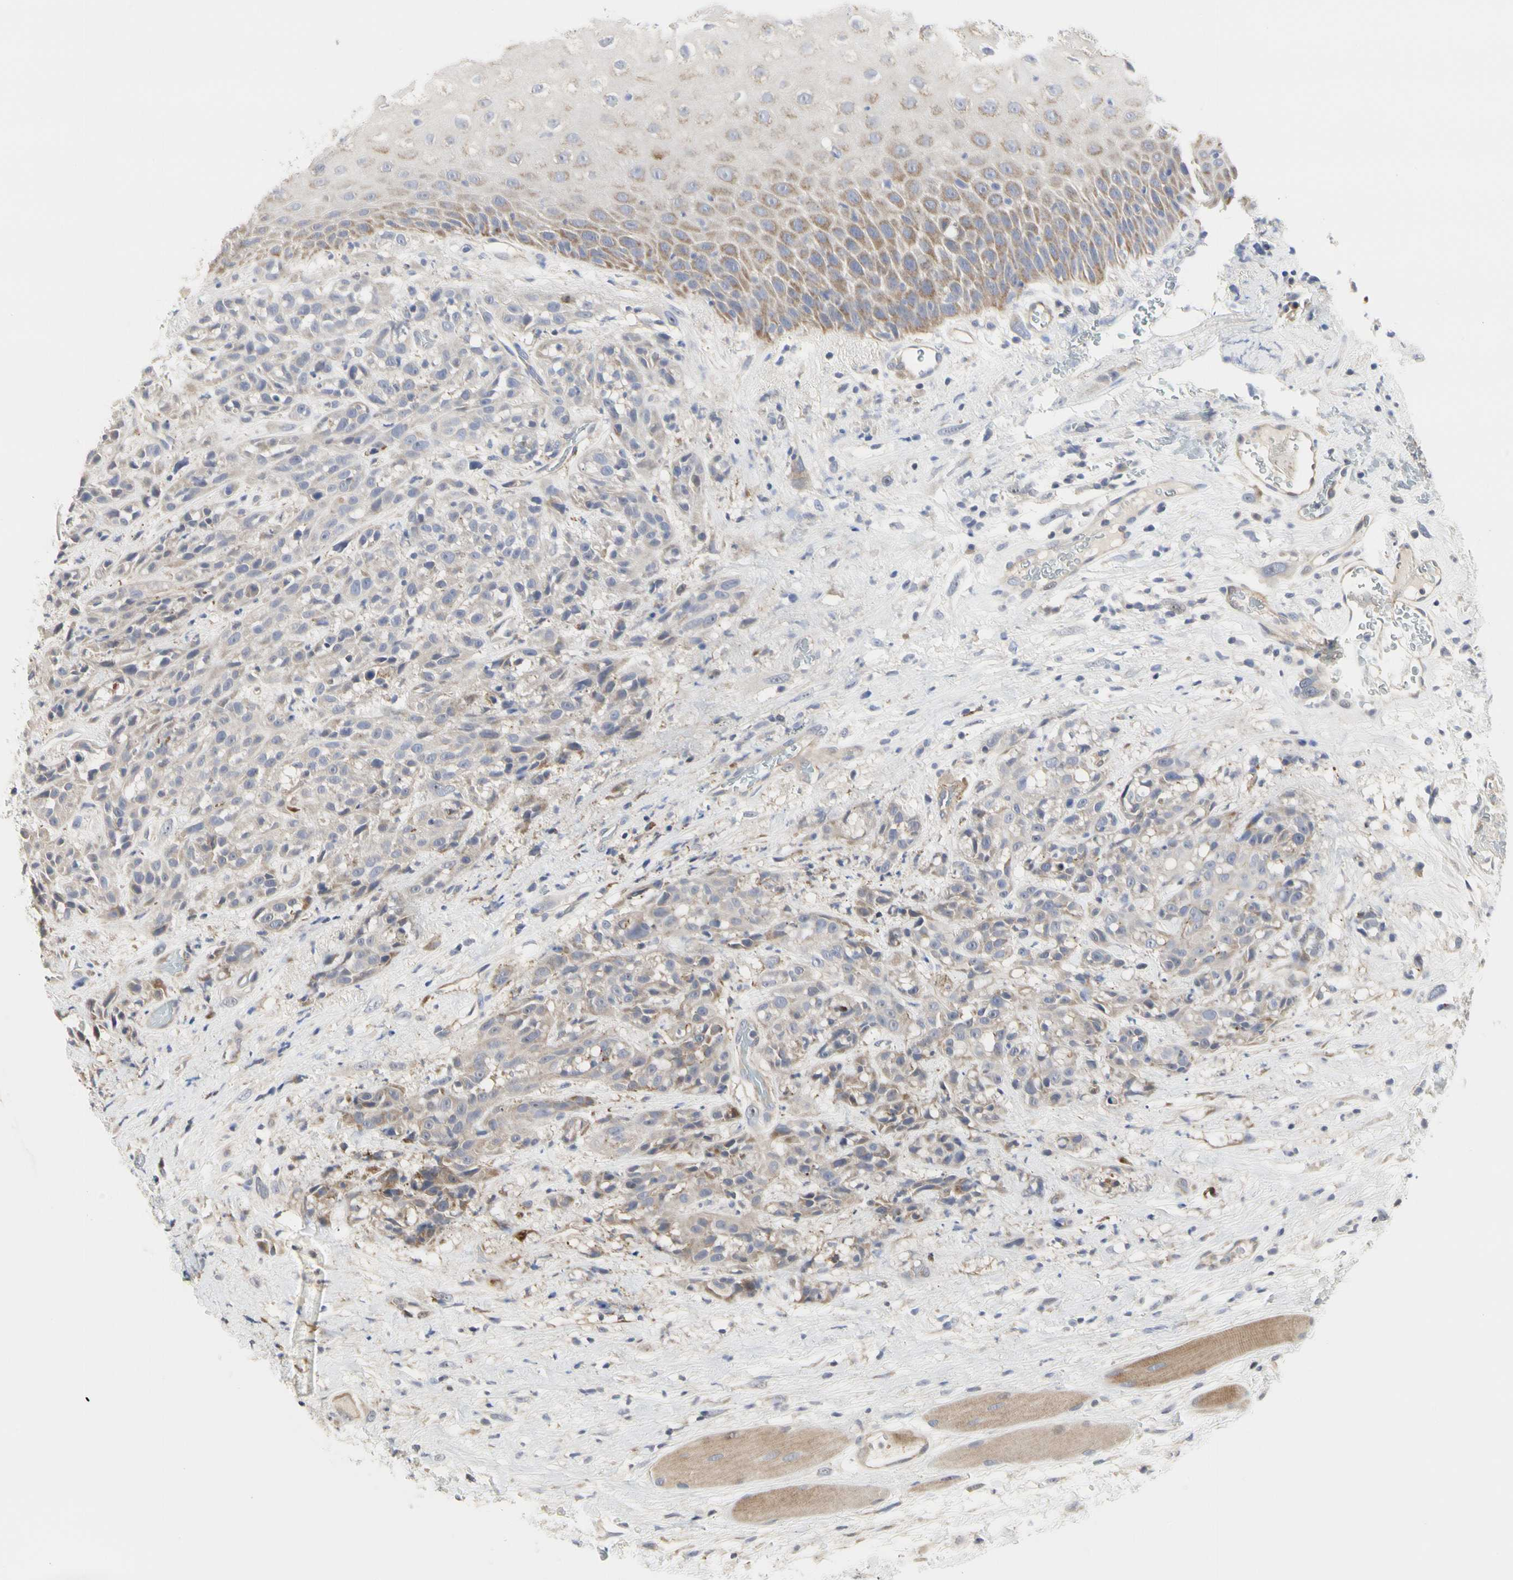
{"staining": {"intensity": "moderate", "quantity": "<25%", "location": "cytoplasmic/membranous"}, "tissue": "head and neck cancer", "cell_type": "Tumor cells", "image_type": "cancer", "snomed": [{"axis": "morphology", "description": "Normal tissue, NOS"}, {"axis": "morphology", "description": "Squamous cell carcinoma, NOS"}, {"axis": "topography", "description": "Cartilage tissue"}, {"axis": "topography", "description": "Head-Neck"}], "caption": "Human head and neck cancer (squamous cell carcinoma) stained with a protein marker demonstrates moderate staining in tumor cells.", "gene": "SHANK2", "patient": {"sex": "male", "age": 62}}